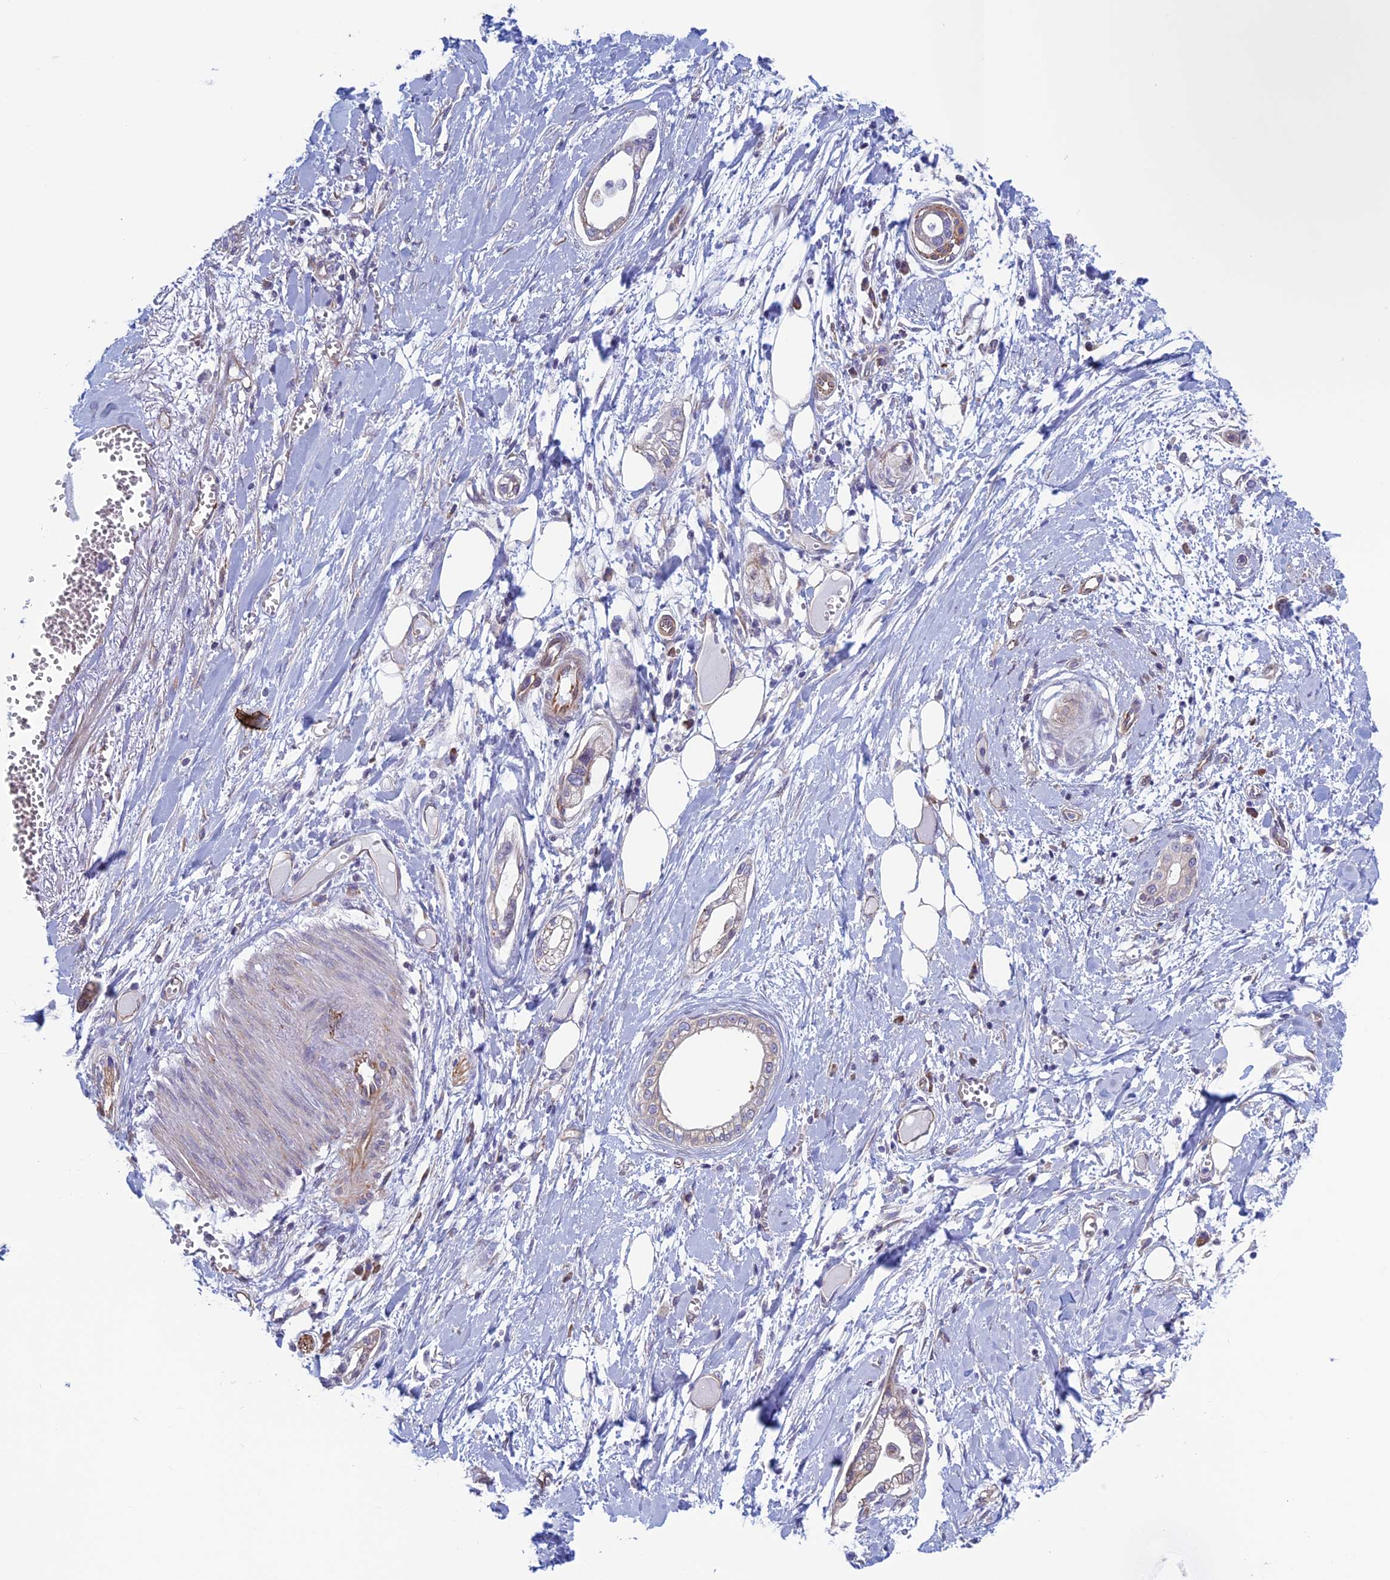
{"staining": {"intensity": "negative", "quantity": "none", "location": "none"}, "tissue": "pancreatic cancer", "cell_type": "Tumor cells", "image_type": "cancer", "snomed": [{"axis": "morphology", "description": "Adenocarcinoma, NOS"}, {"axis": "topography", "description": "Pancreas"}], "caption": "Tumor cells are negative for brown protein staining in pancreatic cancer (adenocarcinoma).", "gene": "BCL2L10", "patient": {"sex": "male", "age": 68}}